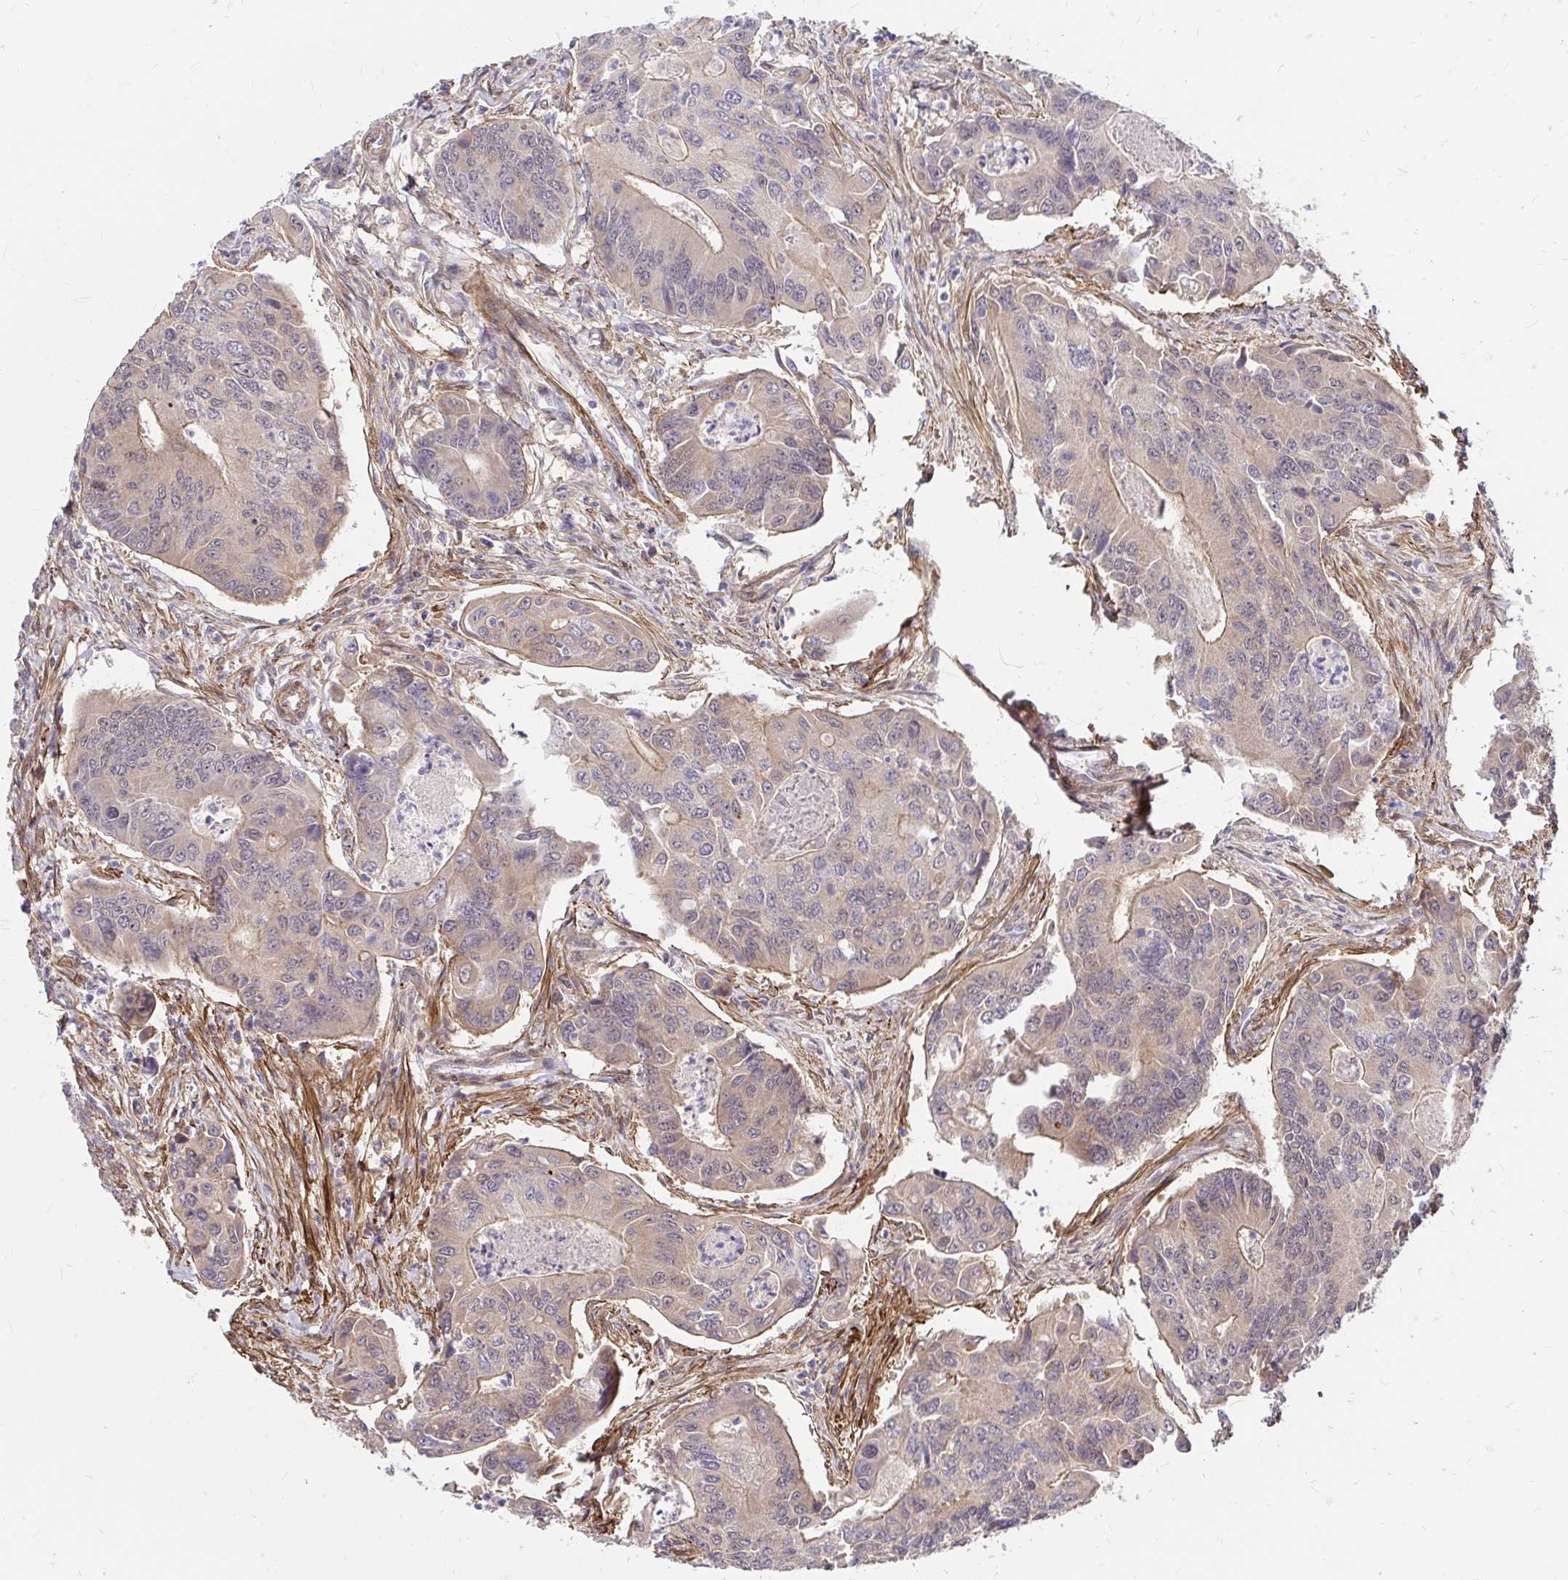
{"staining": {"intensity": "weak", "quantity": "25%-75%", "location": "cytoplasmic/membranous"}, "tissue": "colorectal cancer", "cell_type": "Tumor cells", "image_type": "cancer", "snomed": [{"axis": "morphology", "description": "Adenocarcinoma, NOS"}, {"axis": "topography", "description": "Colon"}], "caption": "Immunohistochemistry of human colorectal cancer exhibits low levels of weak cytoplasmic/membranous expression in about 25%-75% of tumor cells. (IHC, brightfield microscopy, high magnification).", "gene": "YAP1", "patient": {"sex": "female", "age": 67}}